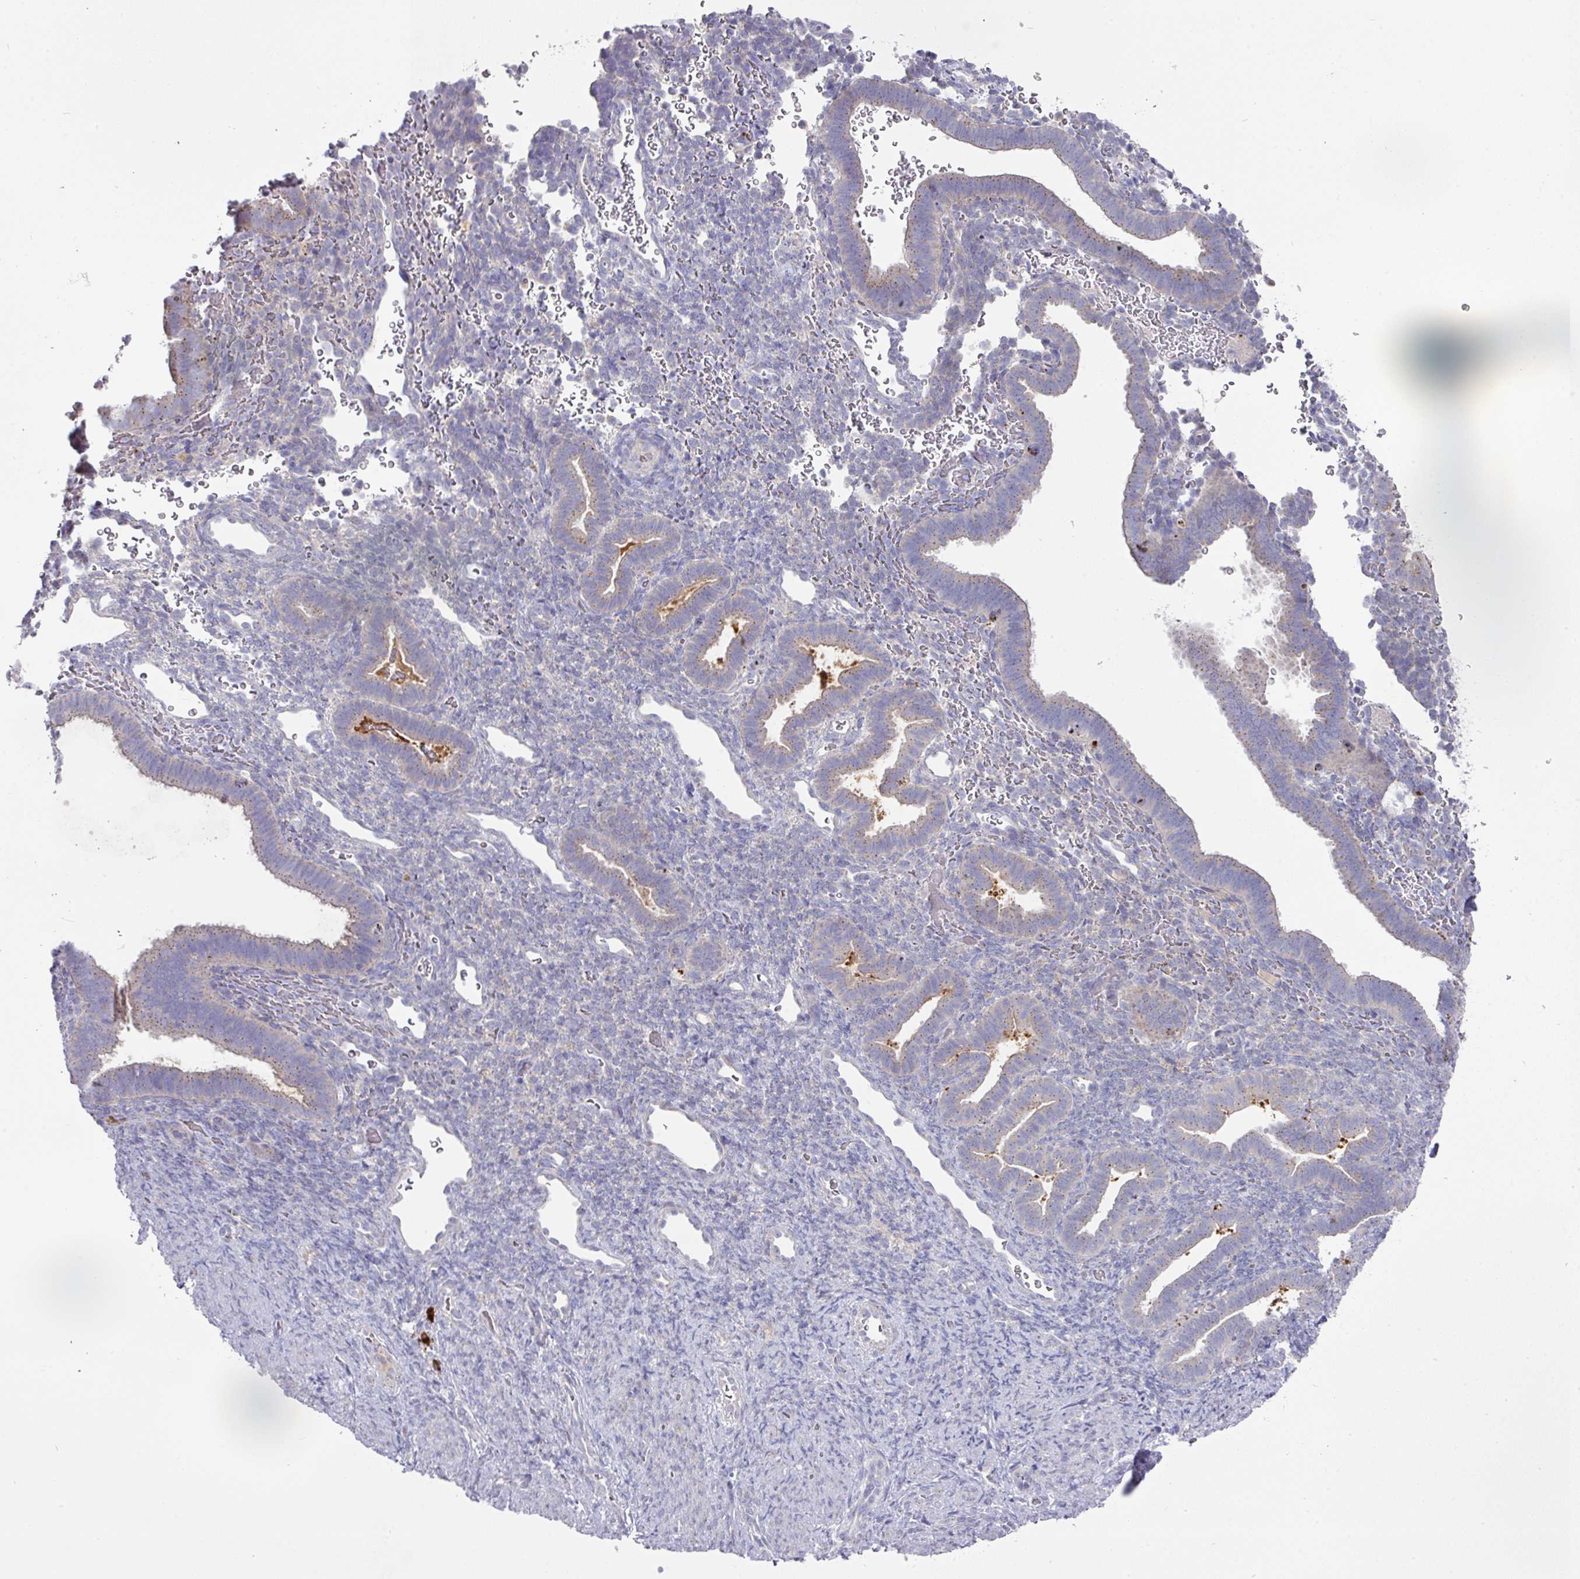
{"staining": {"intensity": "negative", "quantity": "none", "location": "none"}, "tissue": "endometrium", "cell_type": "Cells in endometrial stroma", "image_type": "normal", "snomed": [{"axis": "morphology", "description": "Normal tissue, NOS"}, {"axis": "topography", "description": "Endometrium"}], "caption": "Cells in endometrial stroma show no significant protein staining in normal endometrium.", "gene": "IL4R", "patient": {"sex": "female", "age": 34}}